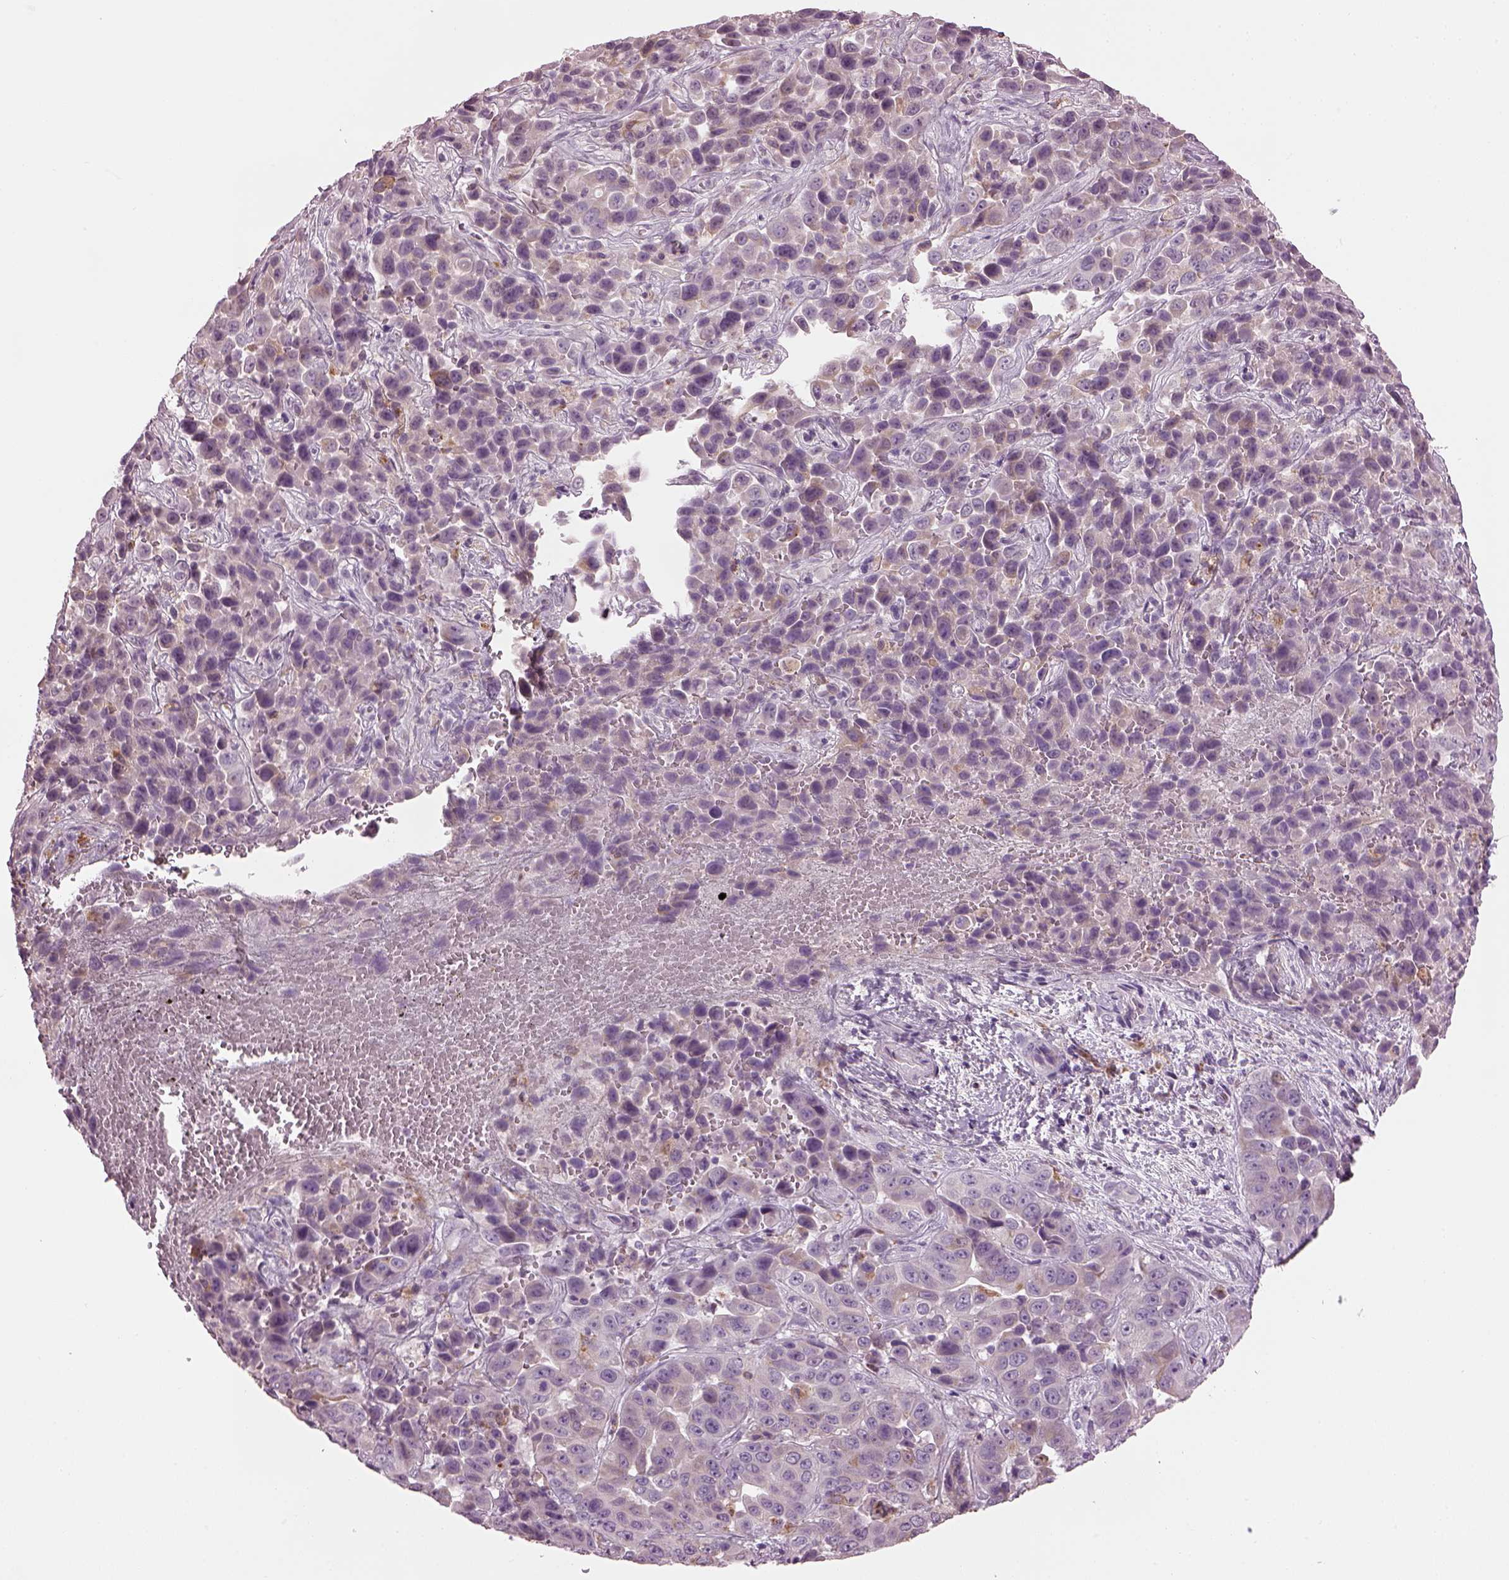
{"staining": {"intensity": "negative", "quantity": "none", "location": "none"}, "tissue": "liver cancer", "cell_type": "Tumor cells", "image_type": "cancer", "snomed": [{"axis": "morphology", "description": "Cholangiocarcinoma"}, {"axis": "topography", "description": "Liver"}], "caption": "This is a histopathology image of IHC staining of liver cholangiocarcinoma, which shows no staining in tumor cells.", "gene": "TMEM231", "patient": {"sex": "female", "age": 52}}